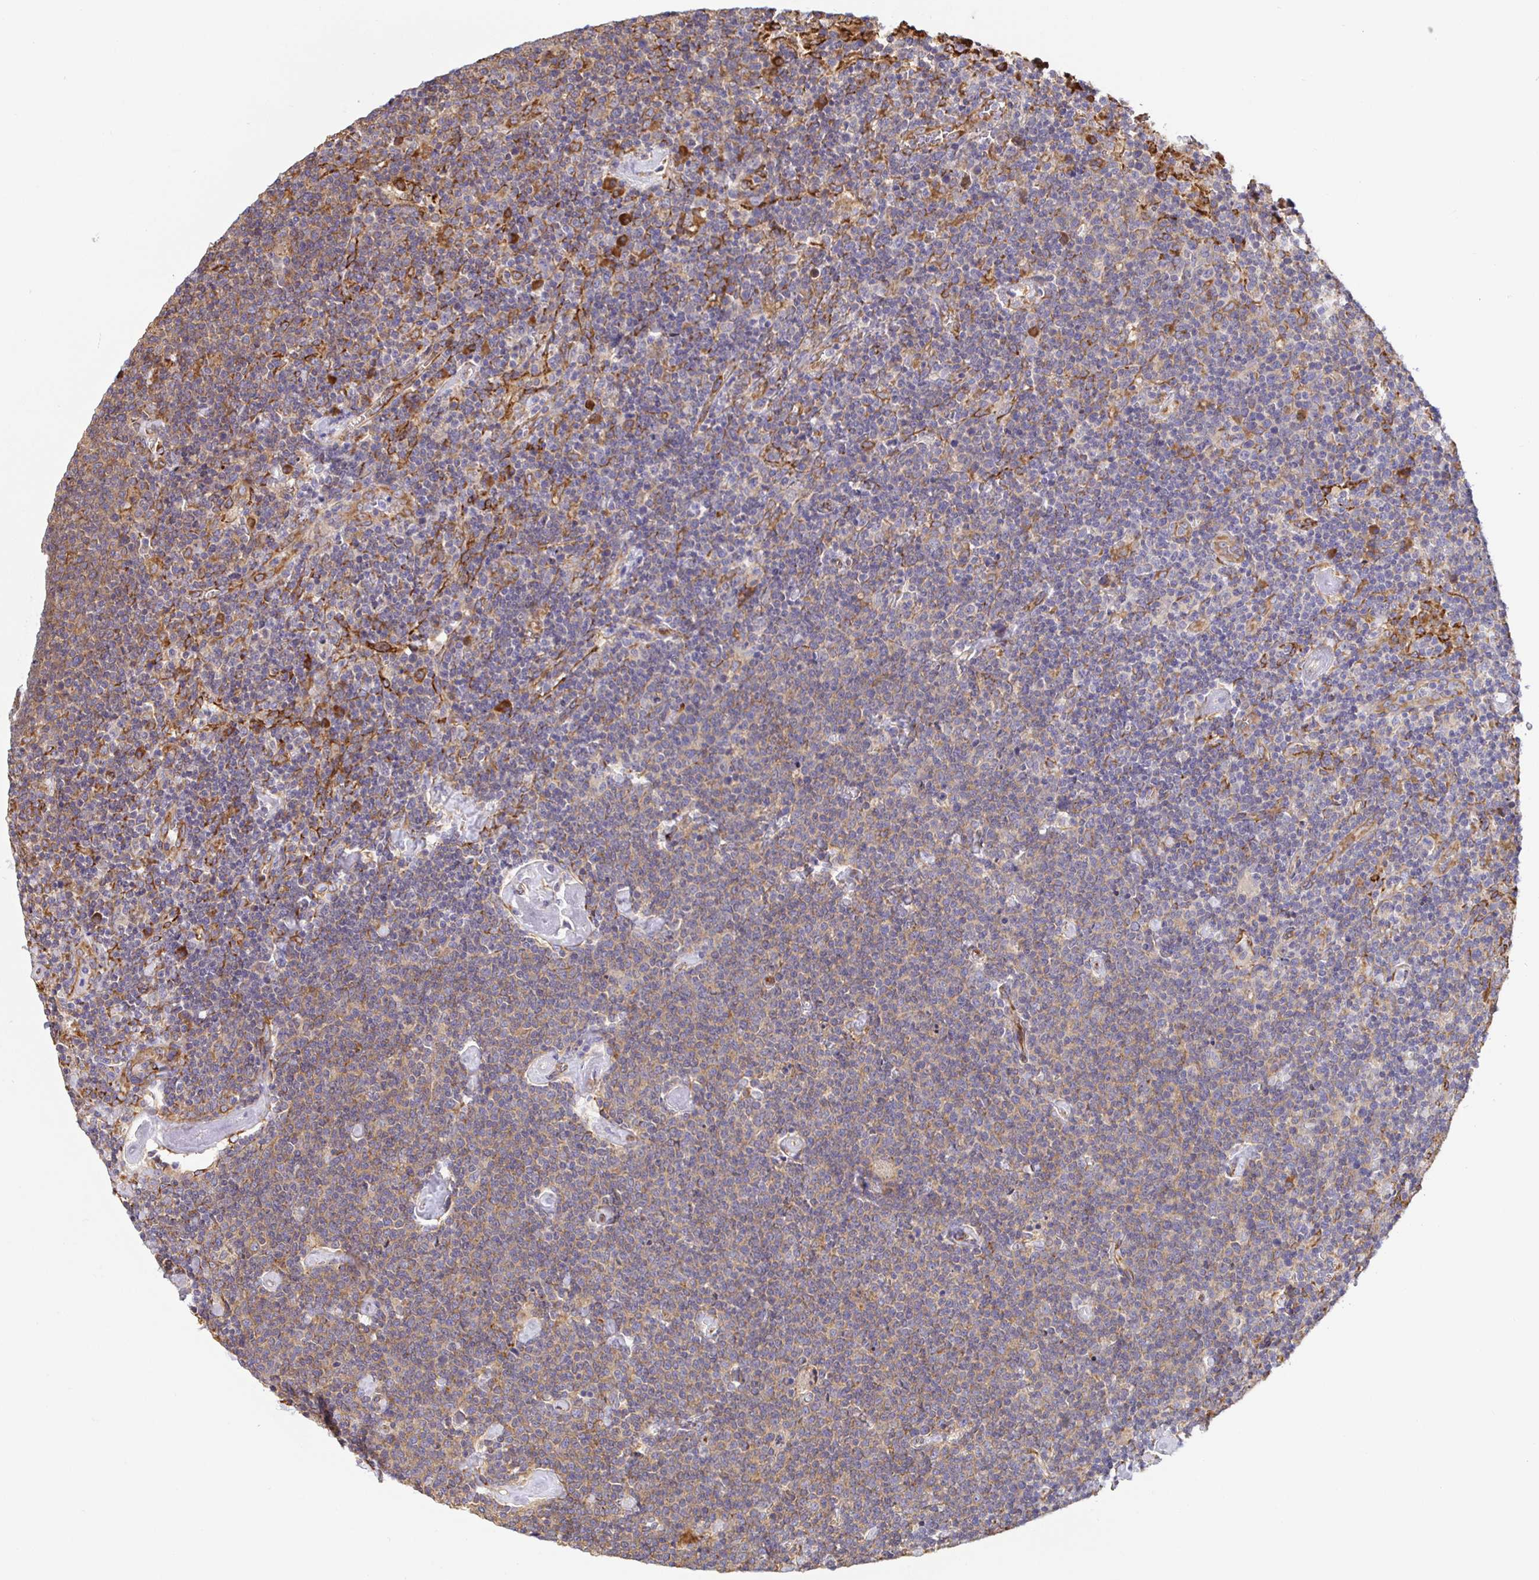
{"staining": {"intensity": "weak", "quantity": "25%-75%", "location": "cytoplasmic/membranous"}, "tissue": "lymphoma", "cell_type": "Tumor cells", "image_type": "cancer", "snomed": [{"axis": "morphology", "description": "Malignant lymphoma, non-Hodgkin's type, High grade"}, {"axis": "topography", "description": "Lymph node"}], "caption": "This is a micrograph of IHC staining of lymphoma, which shows weak staining in the cytoplasmic/membranous of tumor cells.", "gene": "MAOA", "patient": {"sex": "male", "age": 61}}